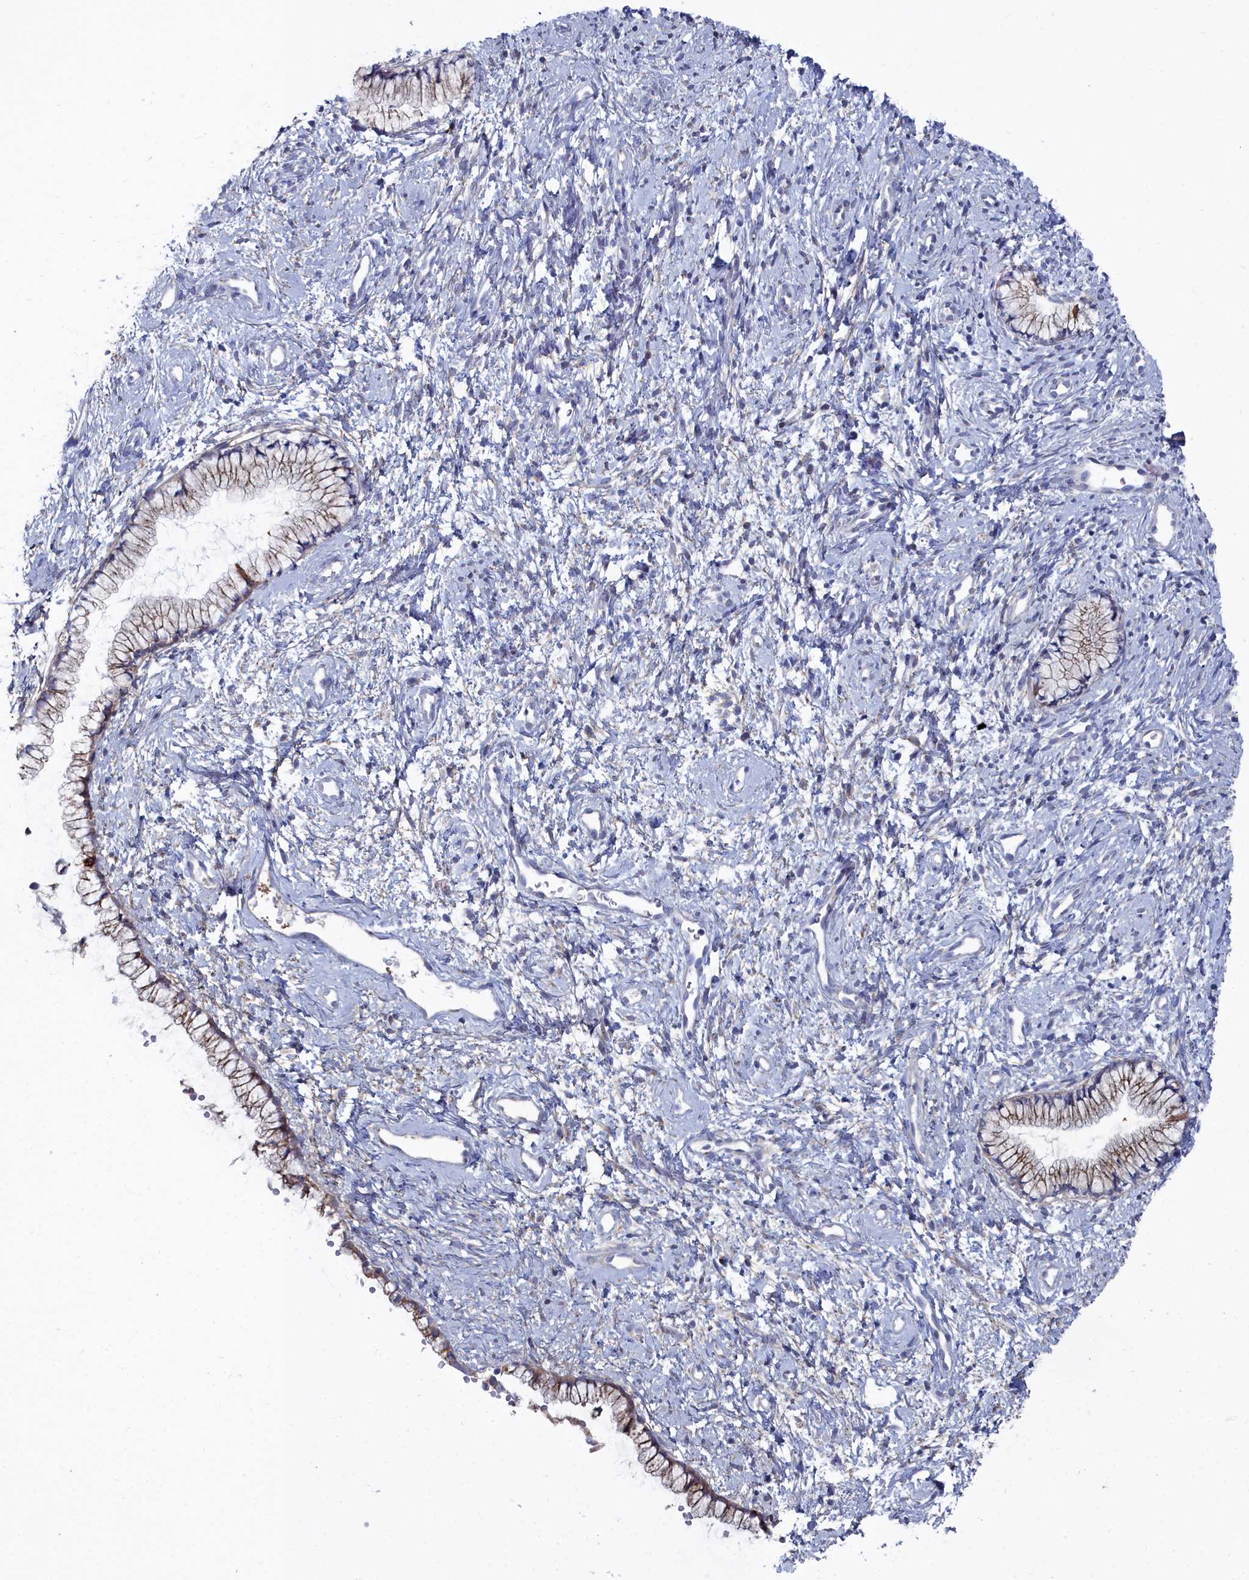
{"staining": {"intensity": "moderate", "quantity": "25%-75%", "location": "cytoplasmic/membranous"}, "tissue": "cervix", "cell_type": "Glandular cells", "image_type": "normal", "snomed": [{"axis": "morphology", "description": "Normal tissue, NOS"}, {"axis": "topography", "description": "Cervix"}], "caption": "This is an image of IHC staining of benign cervix, which shows moderate positivity in the cytoplasmic/membranous of glandular cells.", "gene": "SHISAL2A", "patient": {"sex": "female", "age": 57}}